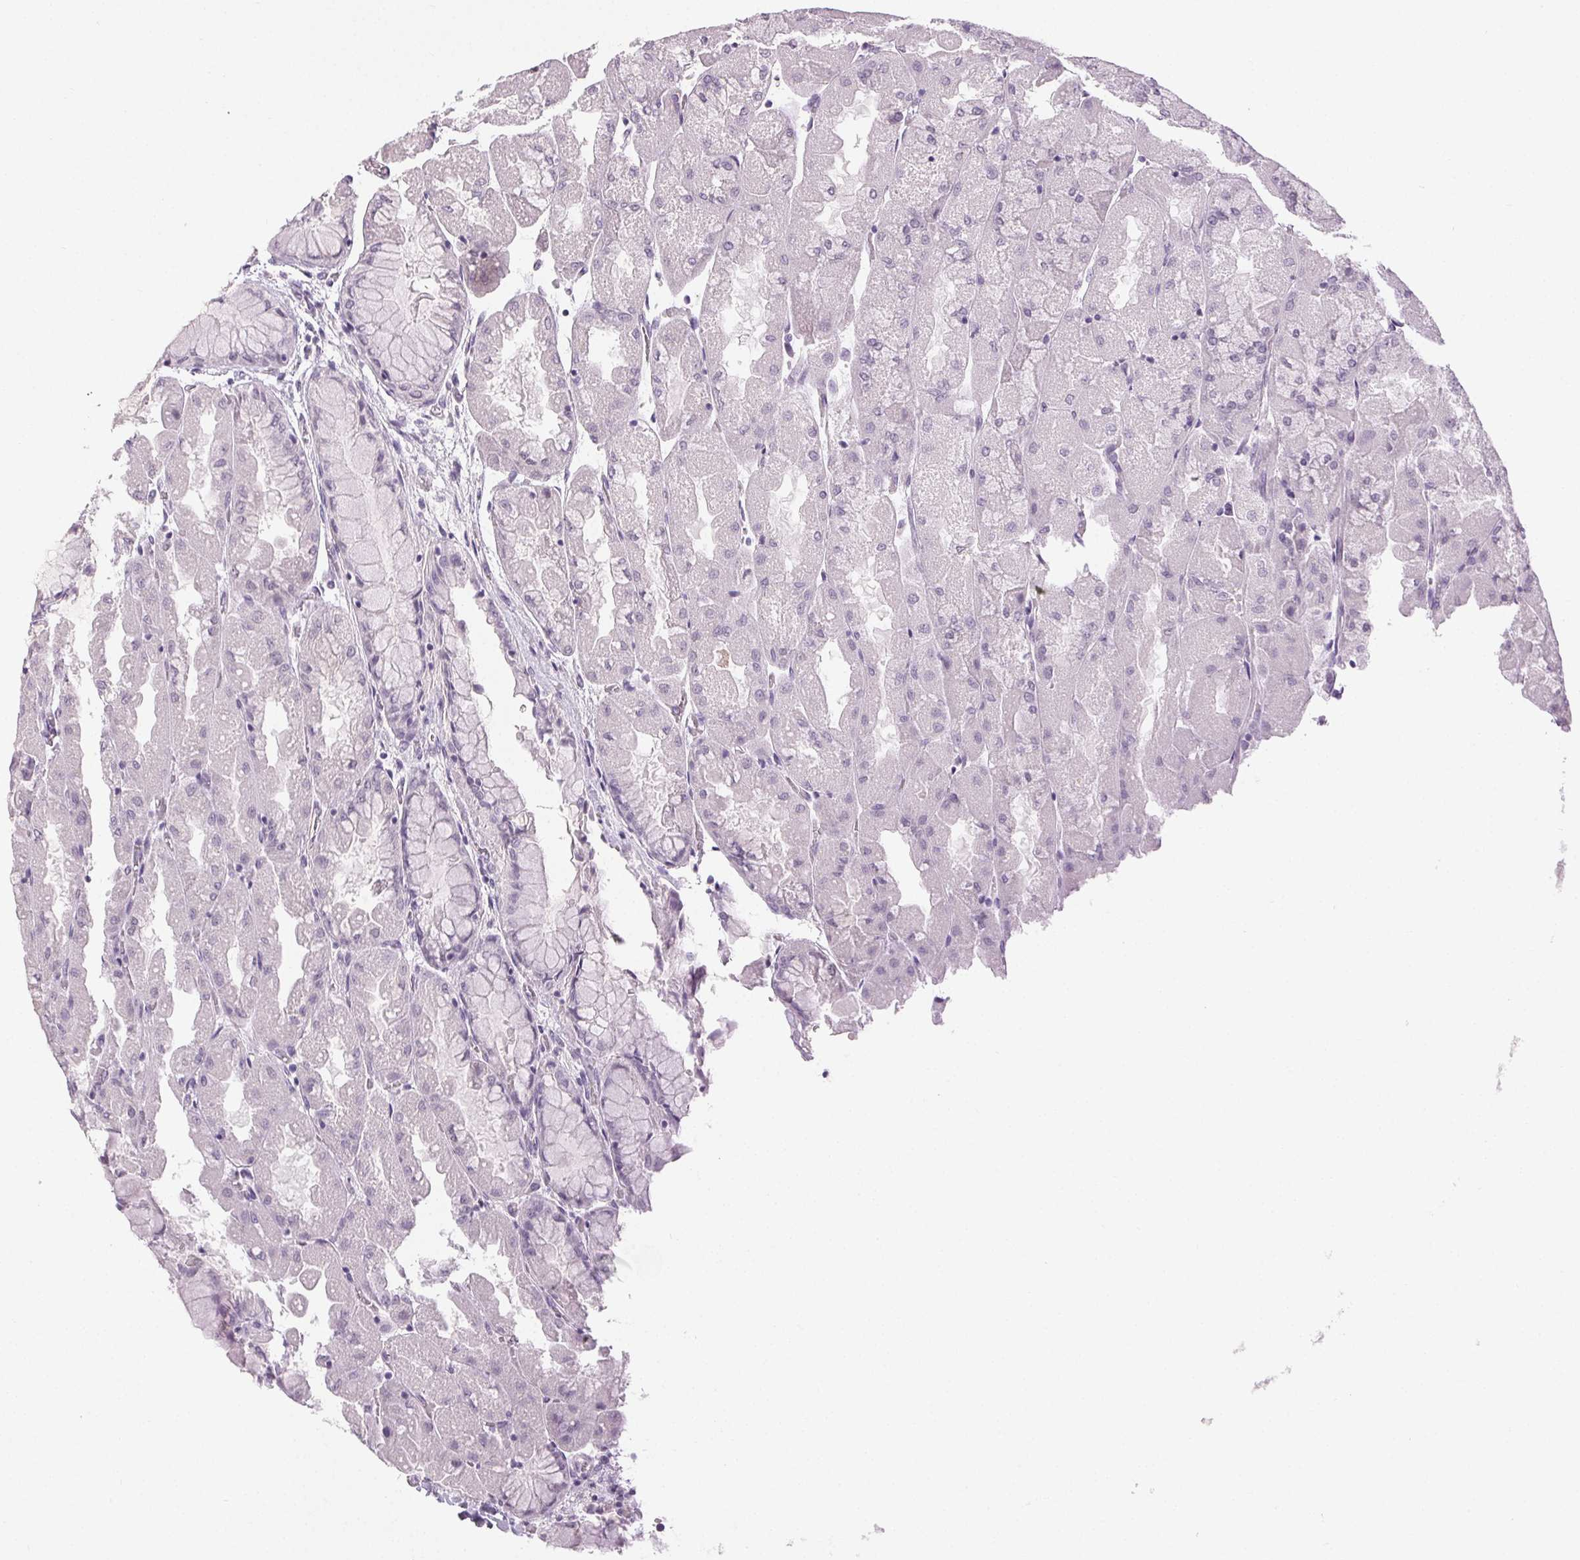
{"staining": {"intensity": "negative", "quantity": "none", "location": "none"}, "tissue": "stomach", "cell_type": "Glandular cells", "image_type": "normal", "snomed": [{"axis": "morphology", "description": "Normal tissue, NOS"}, {"axis": "topography", "description": "Stomach"}], "caption": "Stomach was stained to show a protein in brown. There is no significant positivity in glandular cells.", "gene": "FAM168A", "patient": {"sex": "female", "age": 61}}